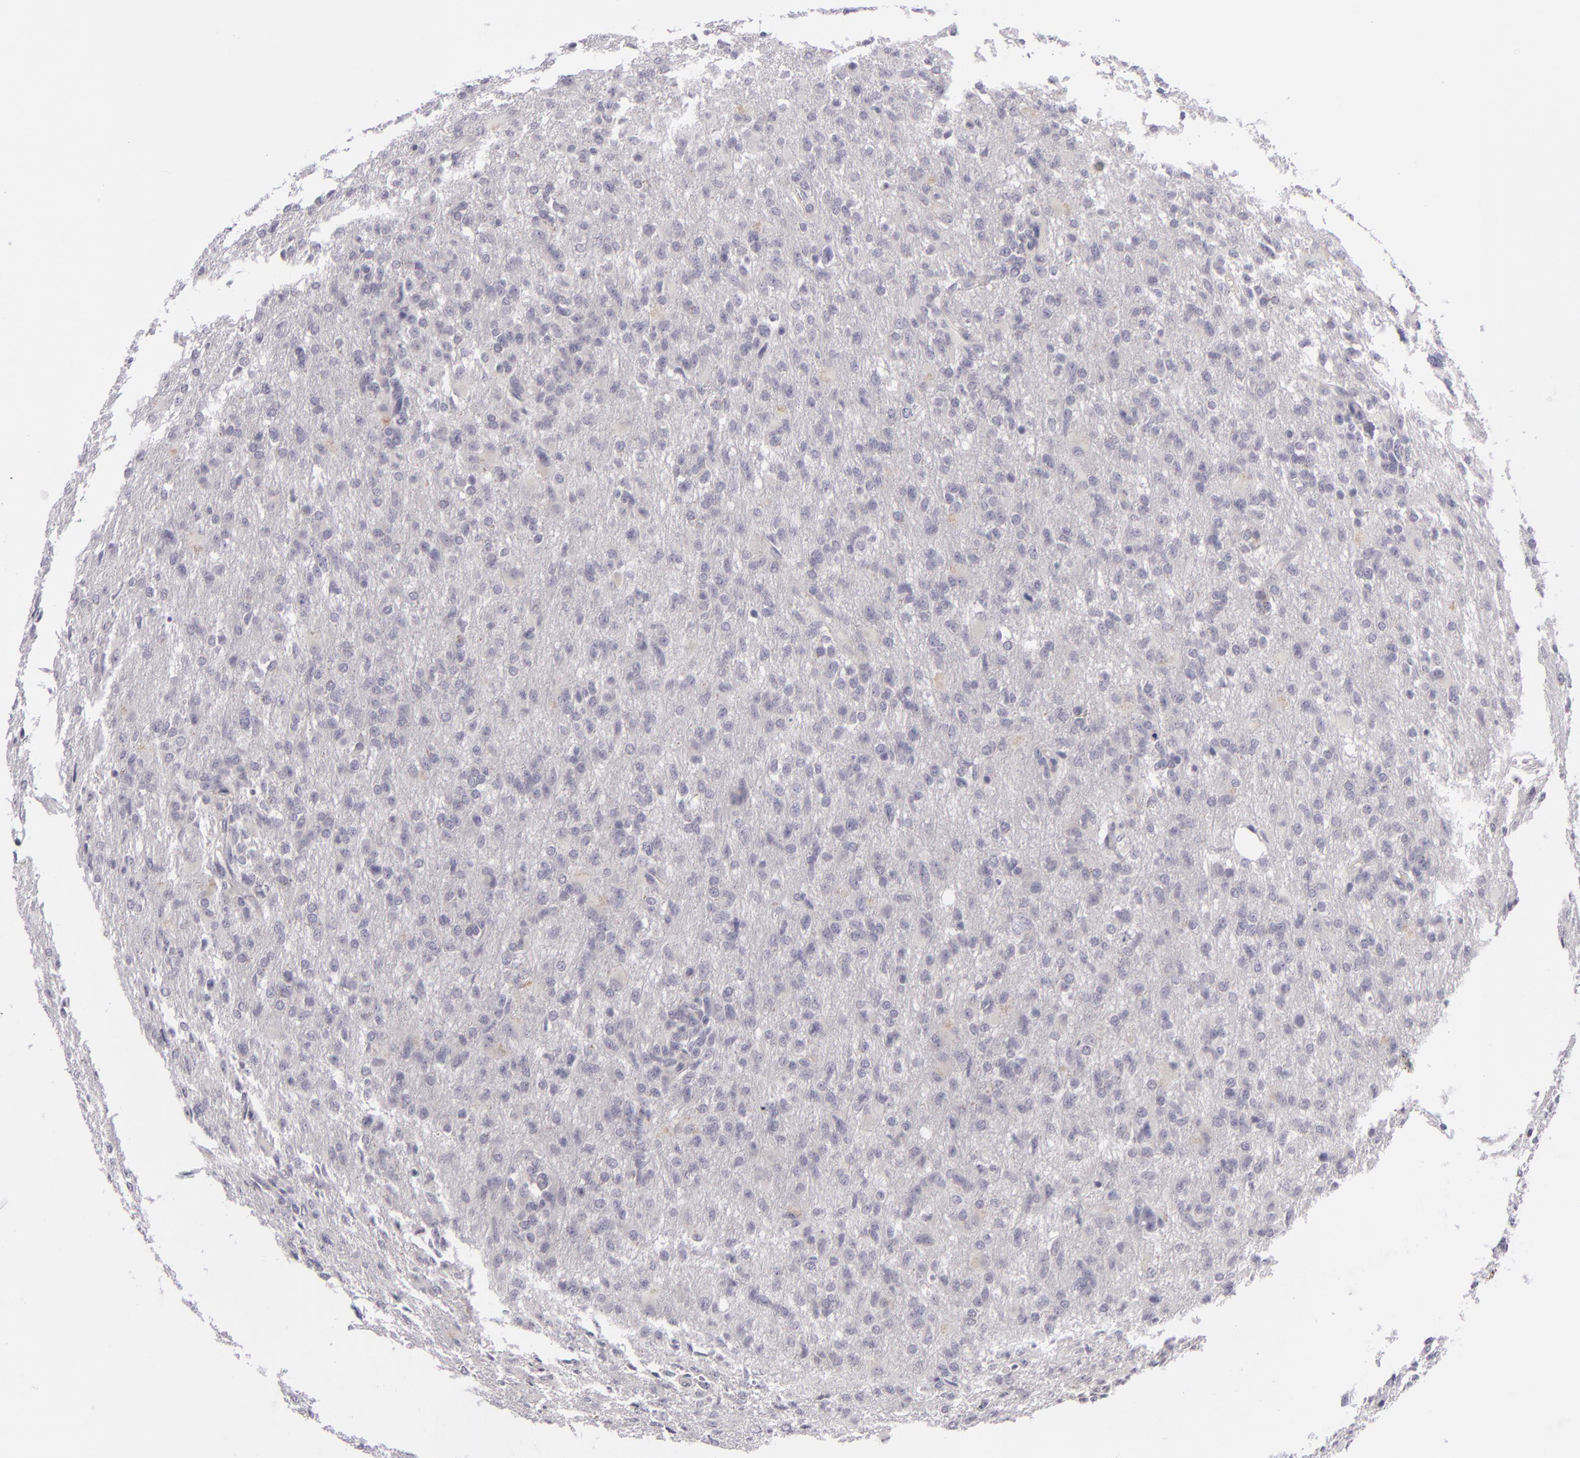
{"staining": {"intensity": "negative", "quantity": "none", "location": "none"}, "tissue": "glioma", "cell_type": "Tumor cells", "image_type": "cancer", "snomed": [{"axis": "morphology", "description": "Glioma, malignant, High grade"}, {"axis": "topography", "description": "Brain"}], "caption": "DAB immunohistochemical staining of human glioma reveals no significant expression in tumor cells.", "gene": "DAG1", "patient": {"sex": "male", "age": 68}}